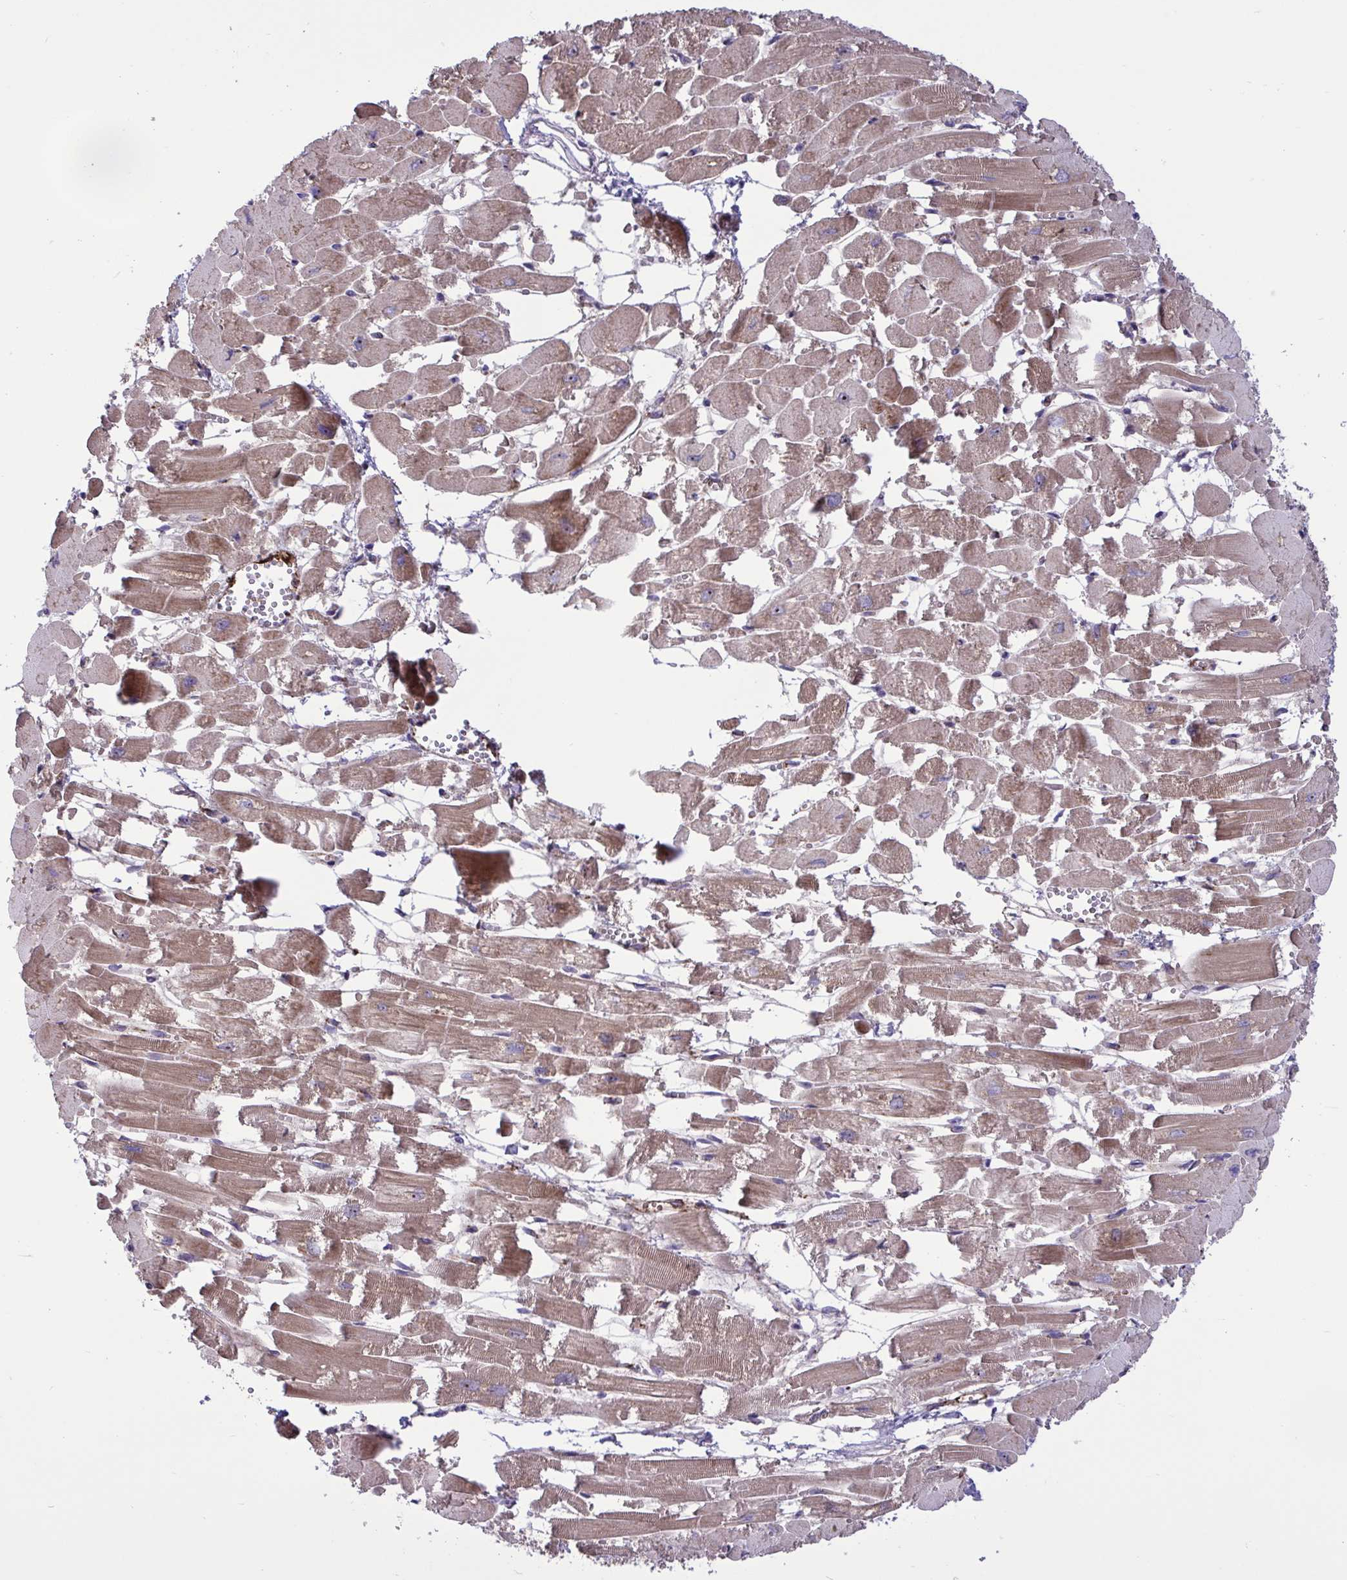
{"staining": {"intensity": "moderate", "quantity": ">75%", "location": "cytoplasmic/membranous"}, "tissue": "heart muscle", "cell_type": "Cardiomyocytes", "image_type": "normal", "snomed": [{"axis": "morphology", "description": "Normal tissue, NOS"}, {"axis": "topography", "description": "Heart"}], "caption": "Moderate cytoplasmic/membranous staining is seen in about >75% of cardiomyocytes in normal heart muscle.", "gene": "CD101", "patient": {"sex": "female", "age": 52}}